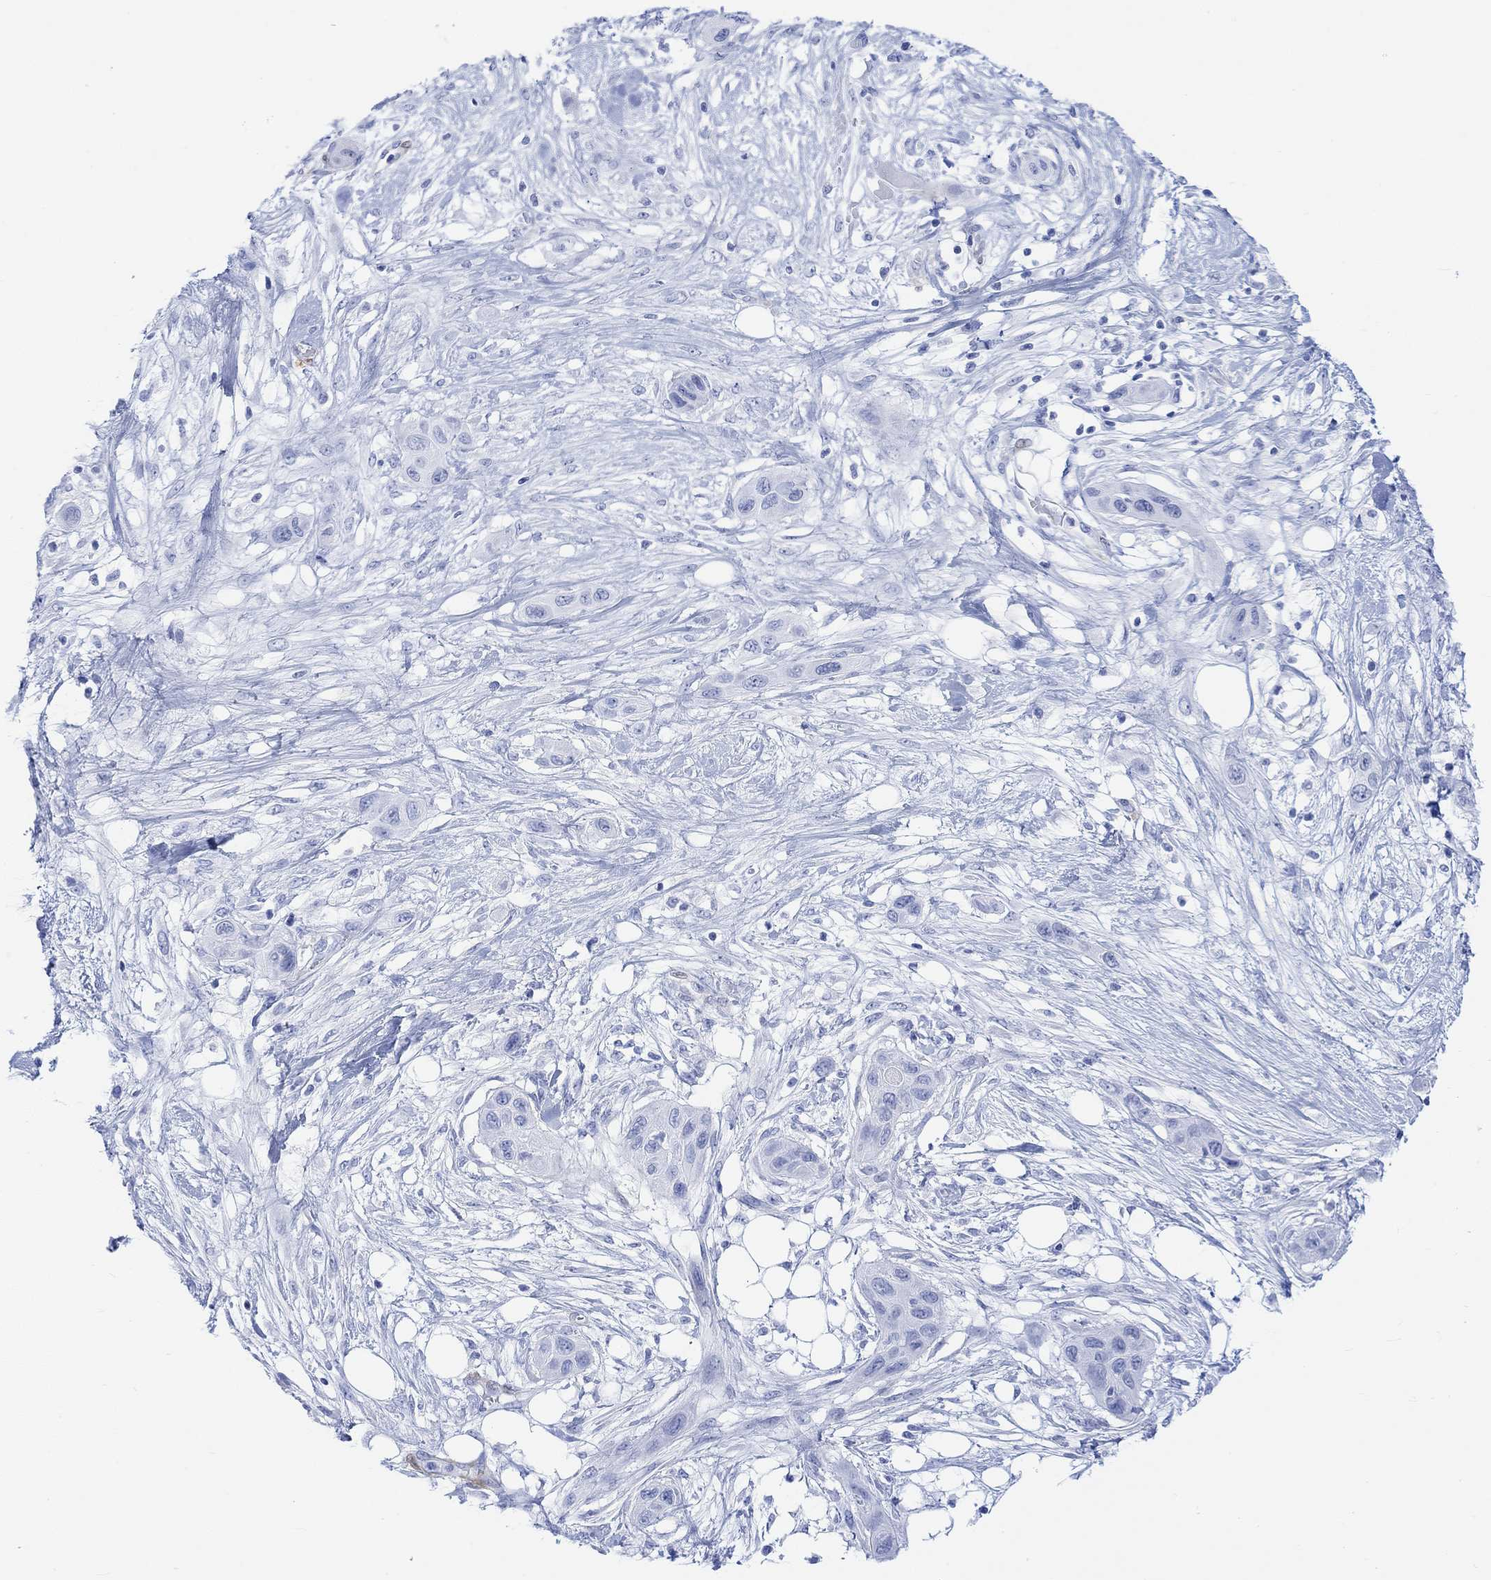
{"staining": {"intensity": "negative", "quantity": "none", "location": "none"}, "tissue": "skin cancer", "cell_type": "Tumor cells", "image_type": "cancer", "snomed": [{"axis": "morphology", "description": "Squamous cell carcinoma, NOS"}, {"axis": "topography", "description": "Skin"}], "caption": "High magnification brightfield microscopy of skin cancer stained with DAB (3,3'-diaminobenzidine) (brown) and counterstained with hematoxylin (blue): tumor cells show no significant expression.", "gene": "TPPP3", "patient": {"sex": "male", "age": 79}}